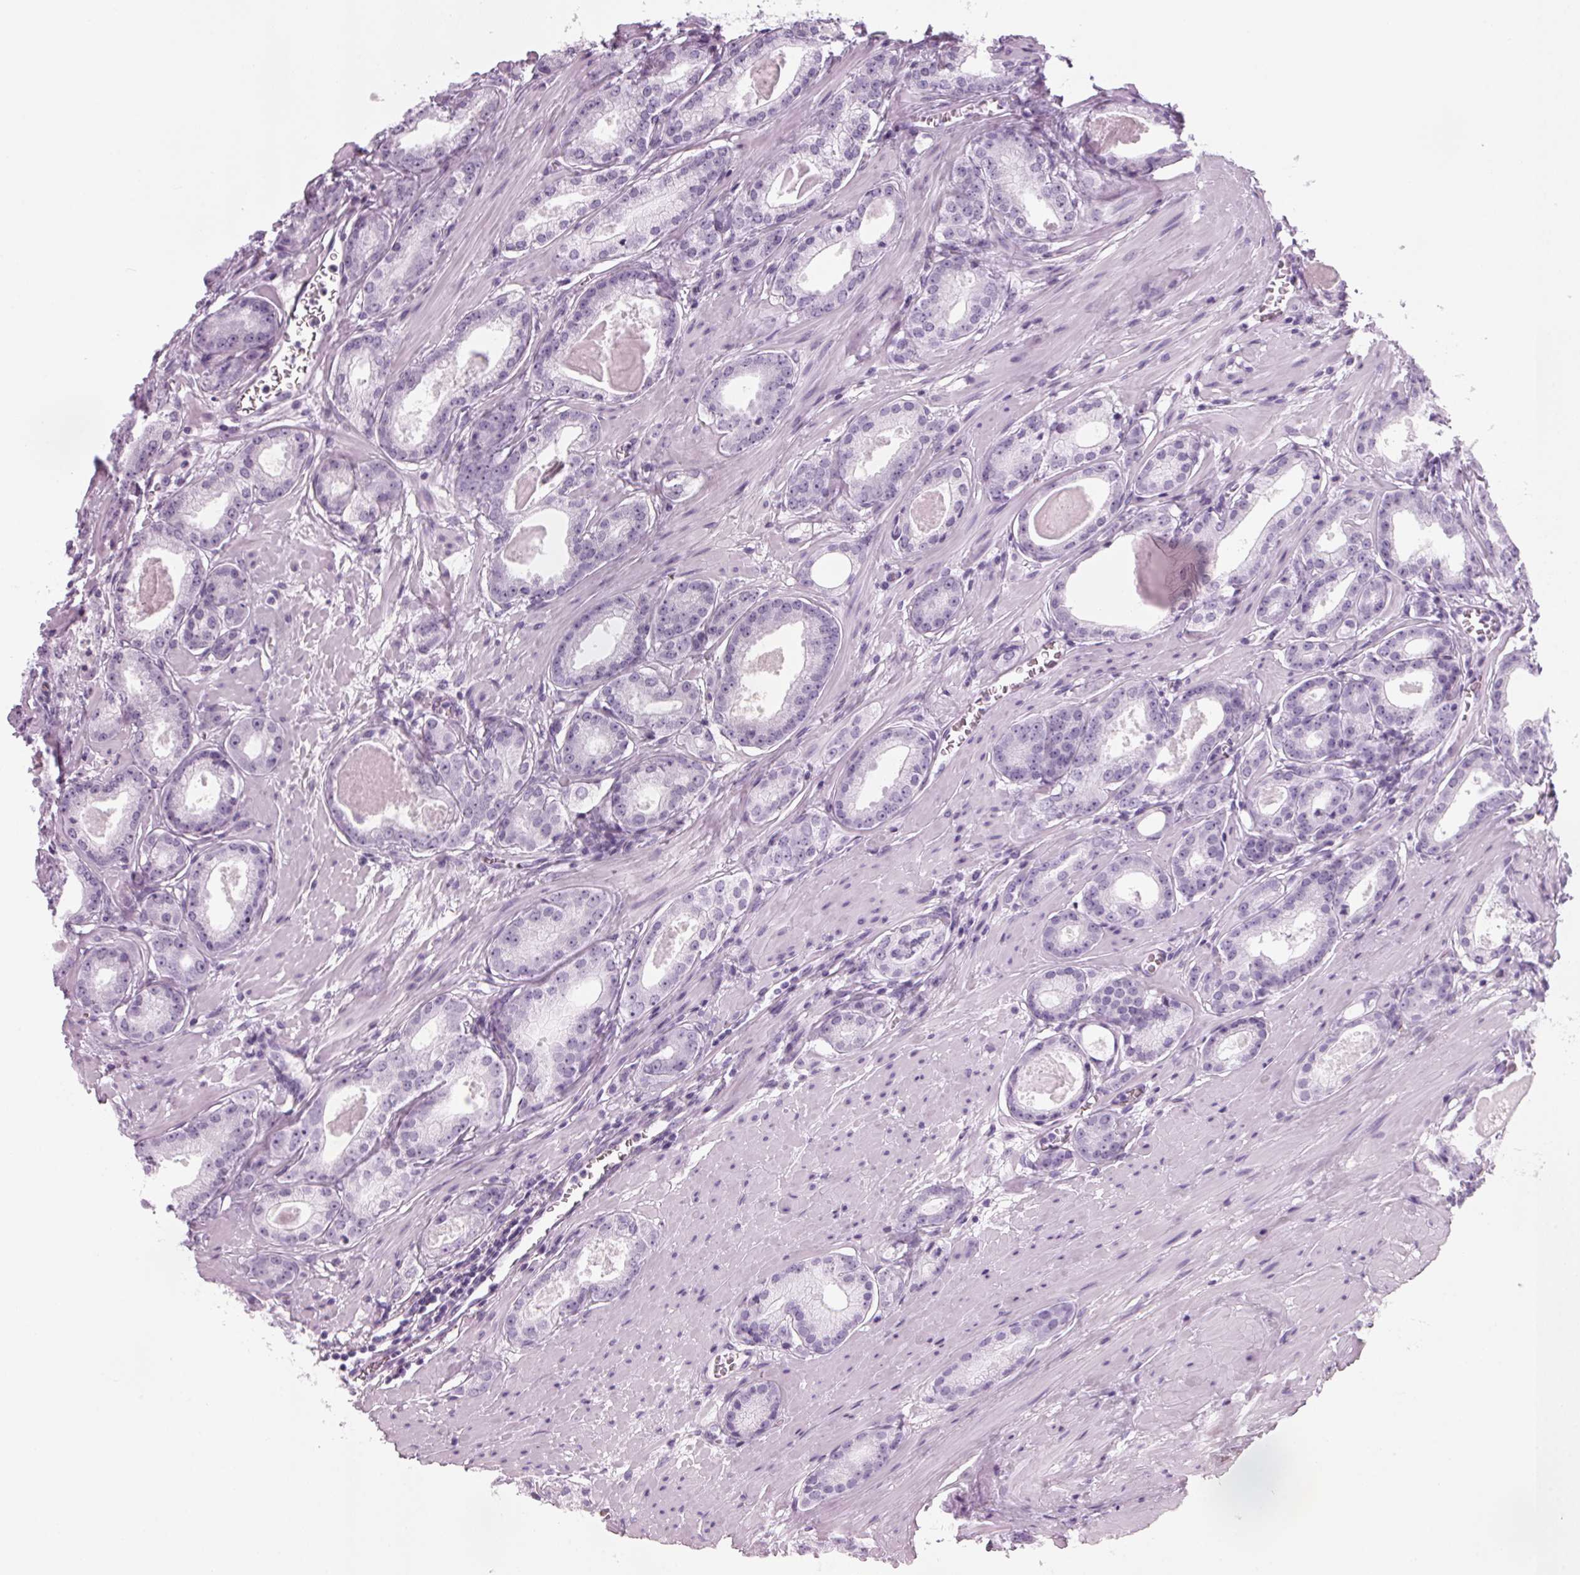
{"staining": {"intensity": "negative", "quantity": "none", "location": "none"}, "tissue": "prostate cancer", "cell_type": "Tumor cells", "image_type": "cancer", "snomed": [{"axis": "morphology", "description": "Adenocarcinoma, NOS"}, {"axis": "morphology", "description": "Adenocarcinoma, Low grade"}, {"axis": "topography", "description": "Prostate"}], "caption": "A high-resolution photomicrograph shows immunohistochemistry staining of prostate low-grade adenocarcinoma, which displays no significant staining in tumor cells. The staining was performed using DAB (3,3'-diaminobenzidine) to visualize the protein expression in brown, while the nuclei were stained in blue with hematoxylin (Magnification: 20x).", "gene": "DNTTIP2", "patient": {"sex": "male", "age": 64}}